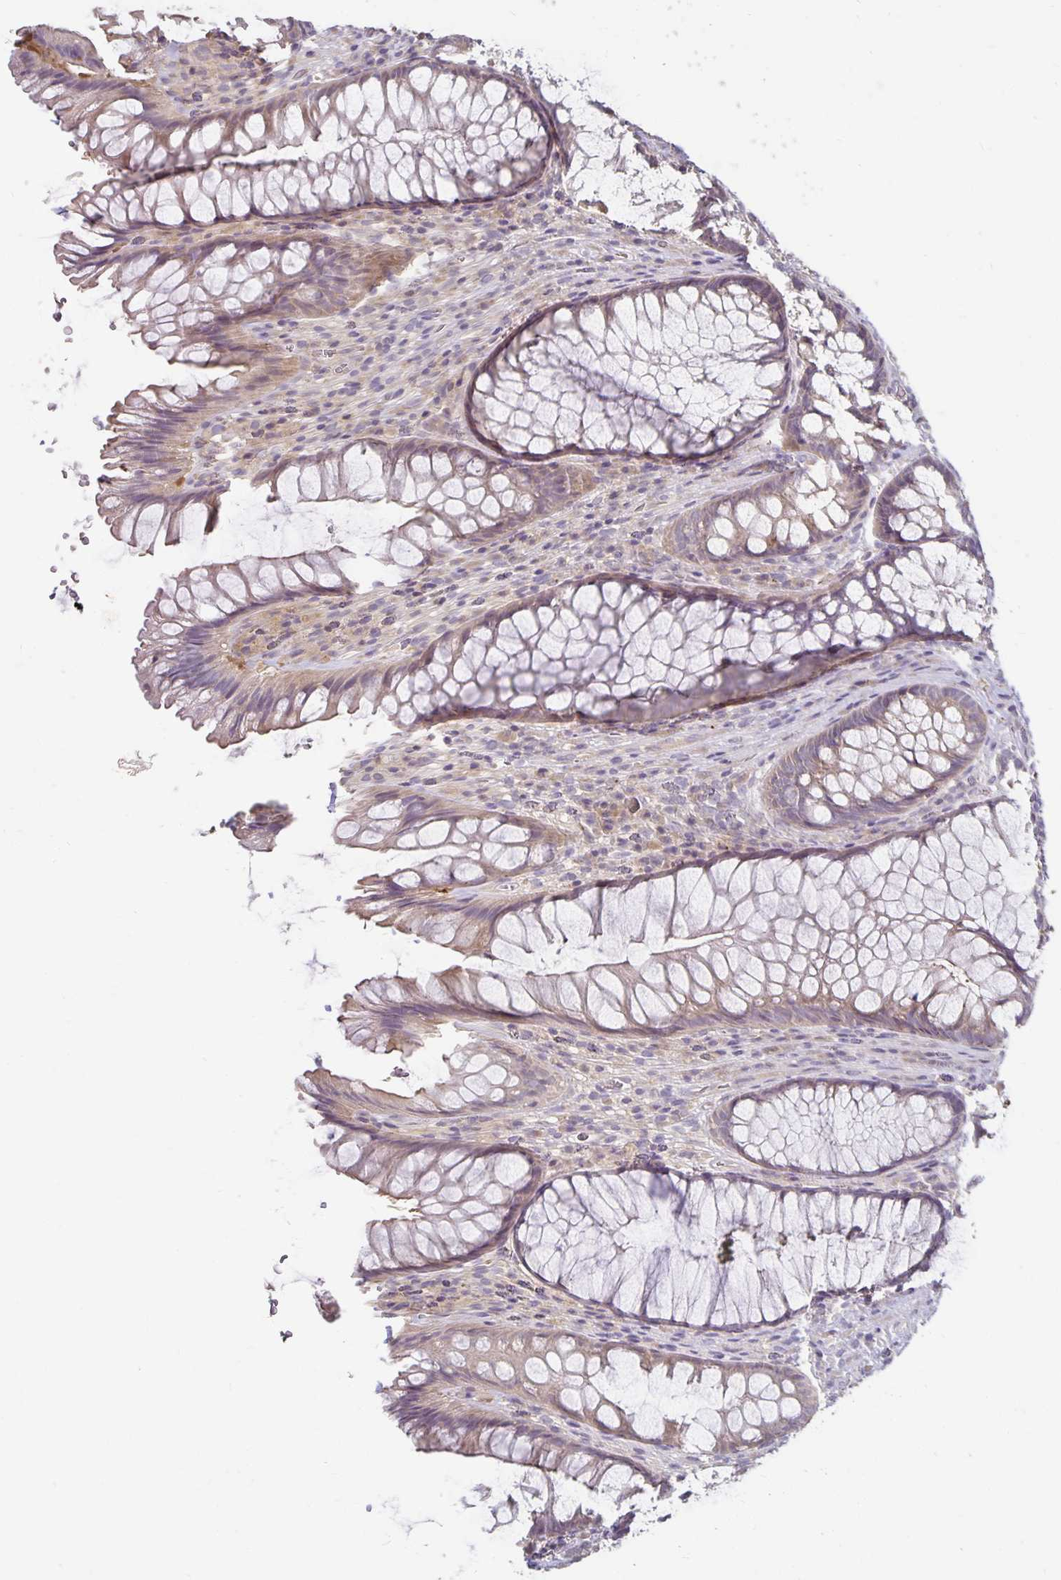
{"staining": {"intensity": "weak", "quantity": "25%-75%", "location": "cytoplasmic/membranous"}, "tissue": "rectum", "cell_type": "Glandular cells", "image_type": "normal", "snomed": [{"axis": "morphology", "description": "Normal tissue, NOS"}, {"axis": "topography", "description": "Rectum"}], "caption": "This histopathology image shows immunohistochemistry staining of benign rectum, with low weak cytoplasmic/membranous expression in about 25%-75% of glandular cells.", "gene": "CST6", "patient": {"sex": "male", "age": 53}}